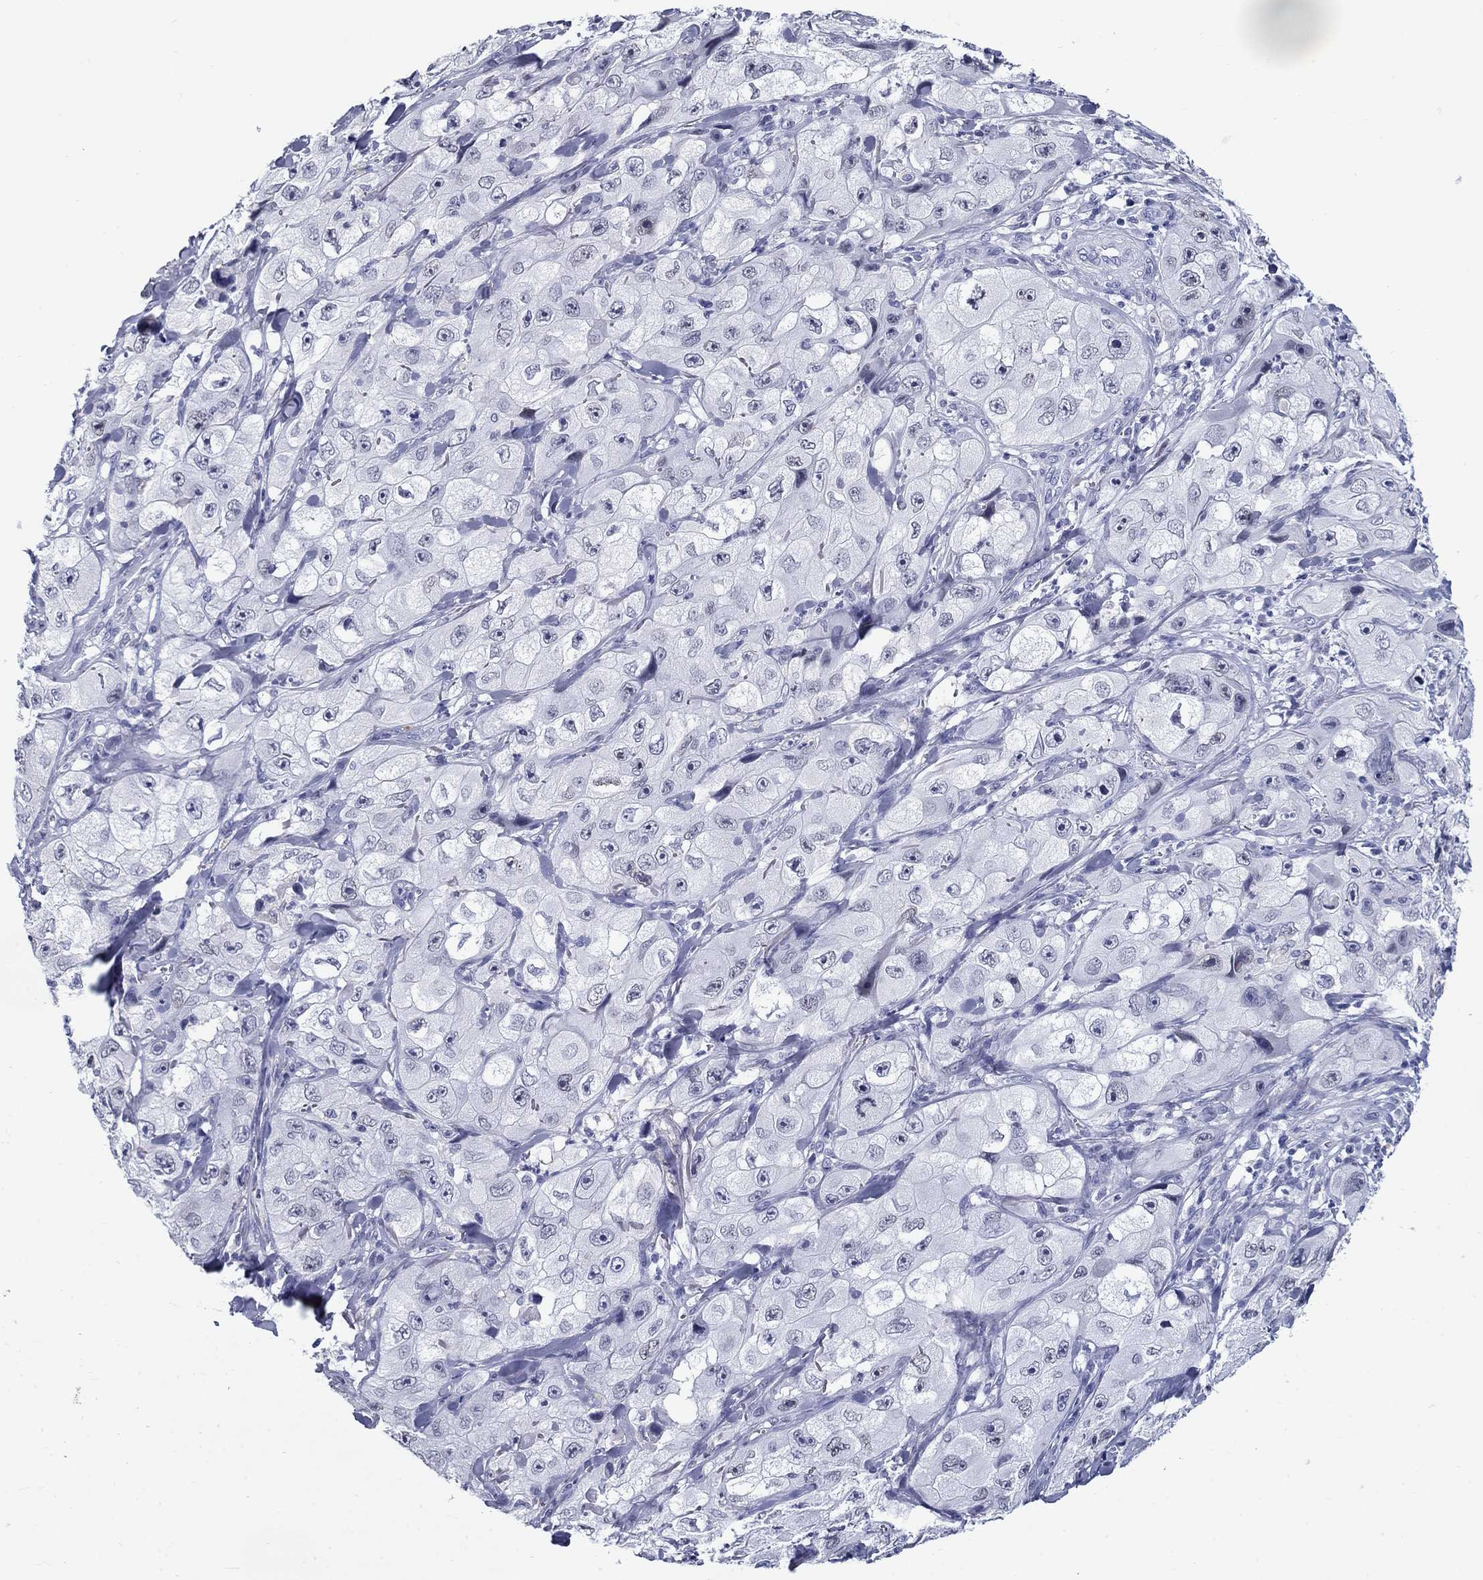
{"staining": {"intensity": "negative", "quantity": "none", "location": "none"}, "tissue": "skin cancer", "cell_type": "Tumor cells", "image_type": "cancer", "snomed": [{"axis": "morphology", "description": "Squamous cell carcinoma, NOS"}, {"axis": "topography", "description": "Skin"}, {"axis": "topography", "description": "Subcutis"}], "caption": "Skin cancer was stained to show a protein in brown. There is no significant positivity in tumor cells.", "gene": "C4orf19", "patient": {"sex": "male", "age": 73}}